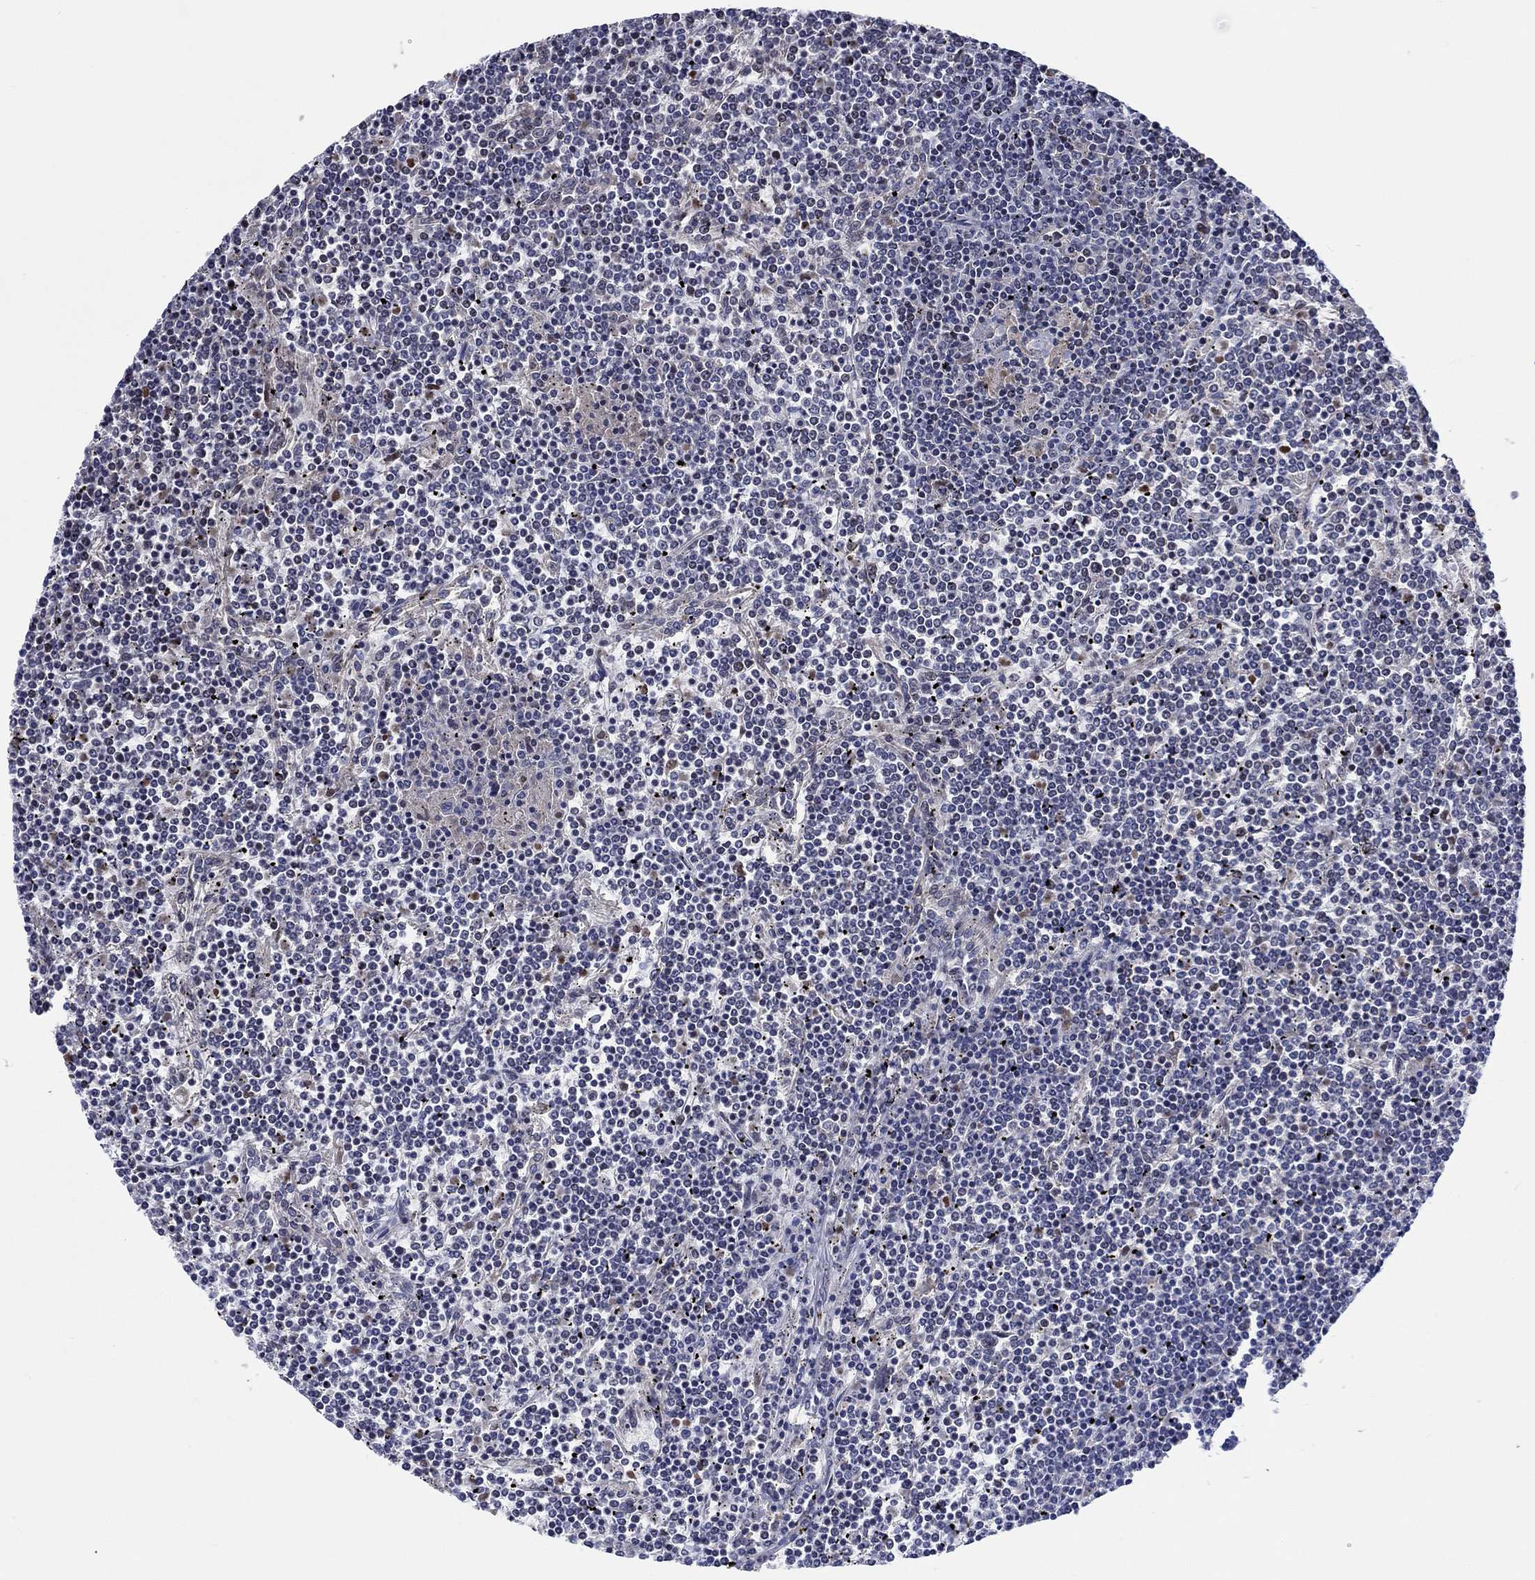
{"staining": {"intensity": "negative", "quantity": "none", "location": "none"}, "tissue": "lymphoma", "cell_type": "Tumor cells", "image_type": "cancer", "snomed": [{"axis": "morphology", "description": "Malignant lymphoma, non-Hodgkin's type, Low grade"}, {"axis": "topography", "description": "Spleen"}], "caption": "An immunohistochemistry photomicrograph of lymphoma is shown. There is no staining in tumor cells of lymphoma.", "gene": "ZNF446", "patient": {"sex": "female", "age": 19}}